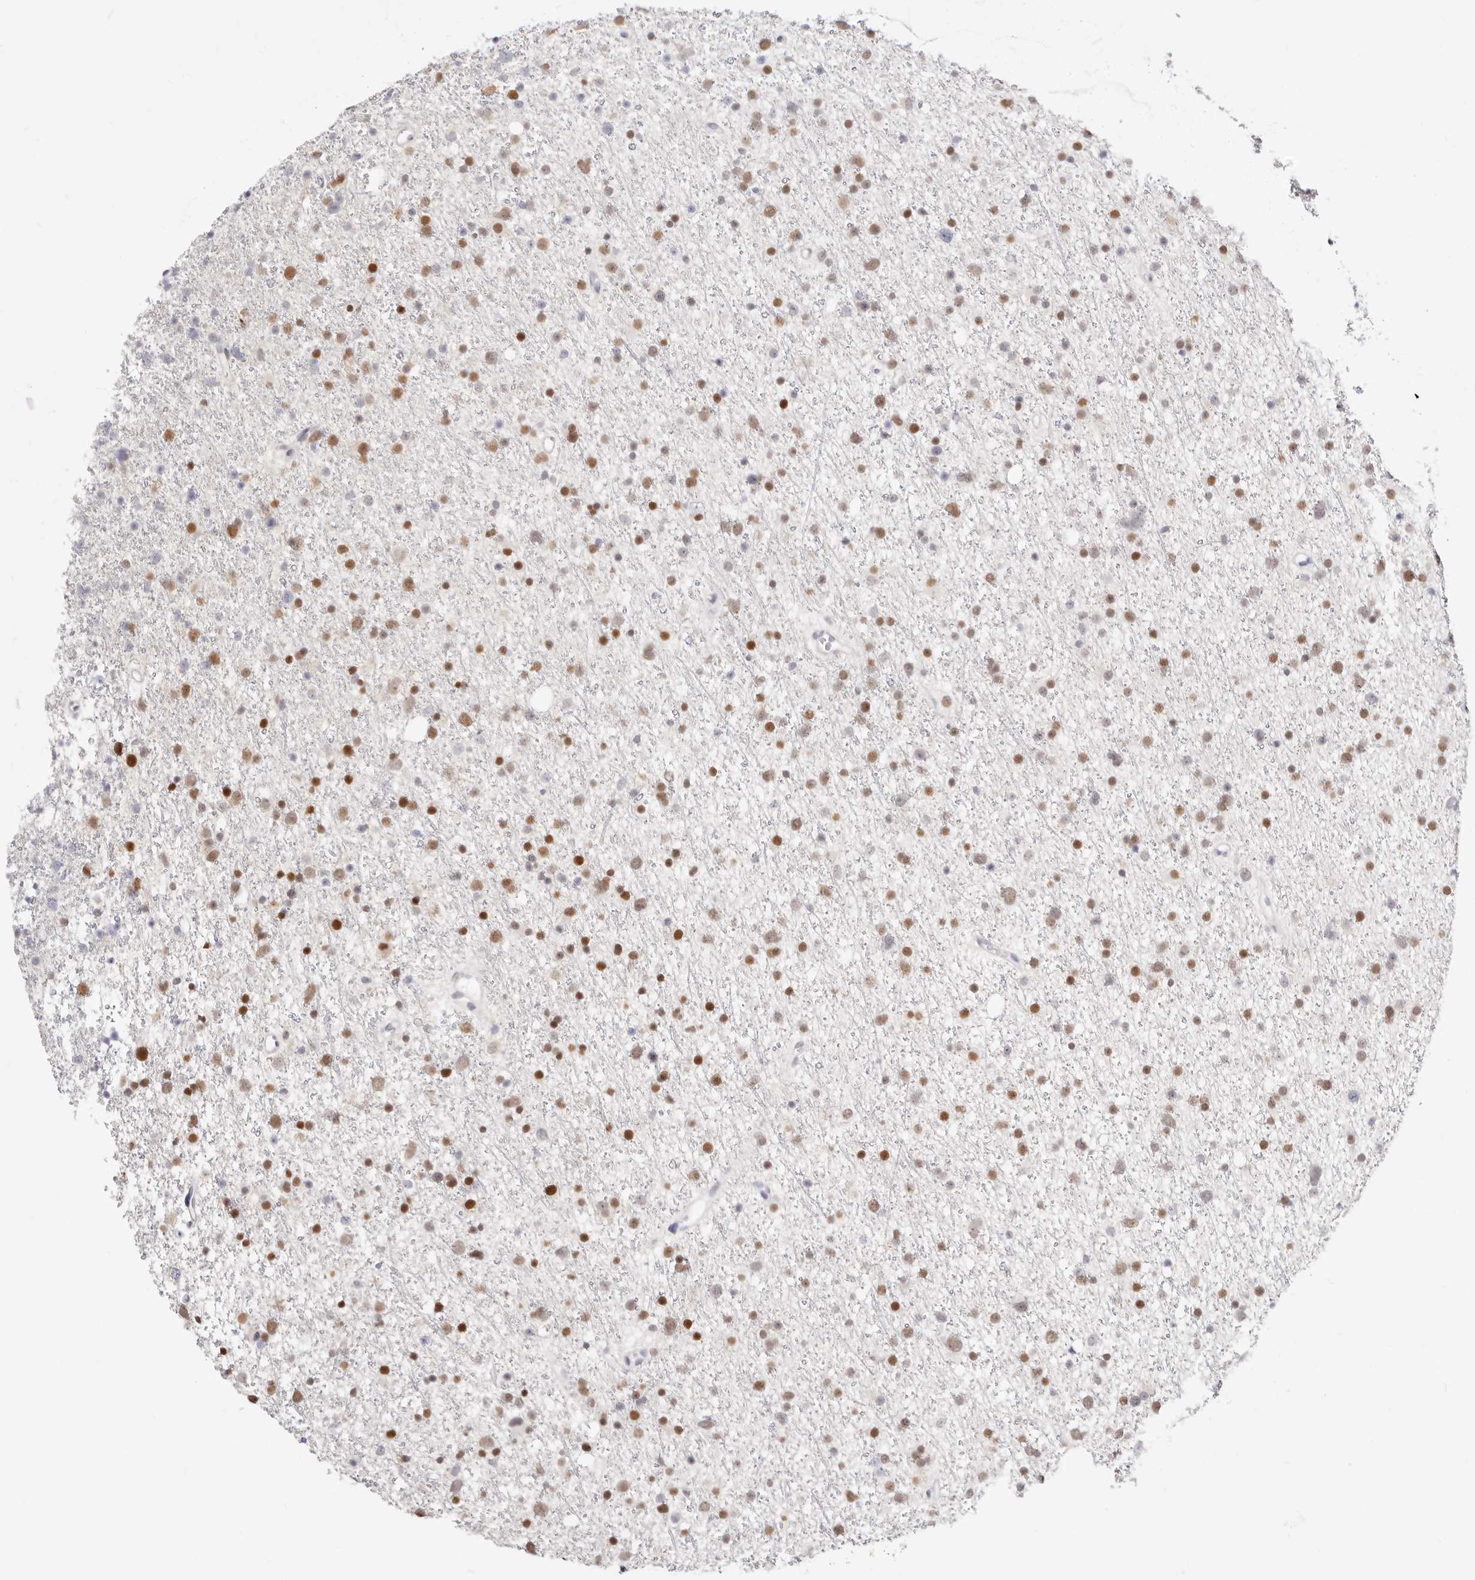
{"staining": {"intensity": "strong", "quantity": "25%-75%", "location": "nuclear"}, "tissue": "glioma", "cell_type": "Tumor cells", "image_type": "cancer", "snomed": [{"axis": "morphology", "description": "Glioma, malignant, Low grade"}, {"axis": "topography", "description": "Cerebral cortex"}], "caption": "Immunohistochemistry (IHC) photomicrograph of neoplastic tissue: malignant glioma (low-grade) stained using immunohistochemistry shows high levels of strong protein expression localized specifically in the nuclear of tumor cells, appearing as a nuclear brown color.", "gene": "TKT", "patient": {"sex": "female", "age": 39}}